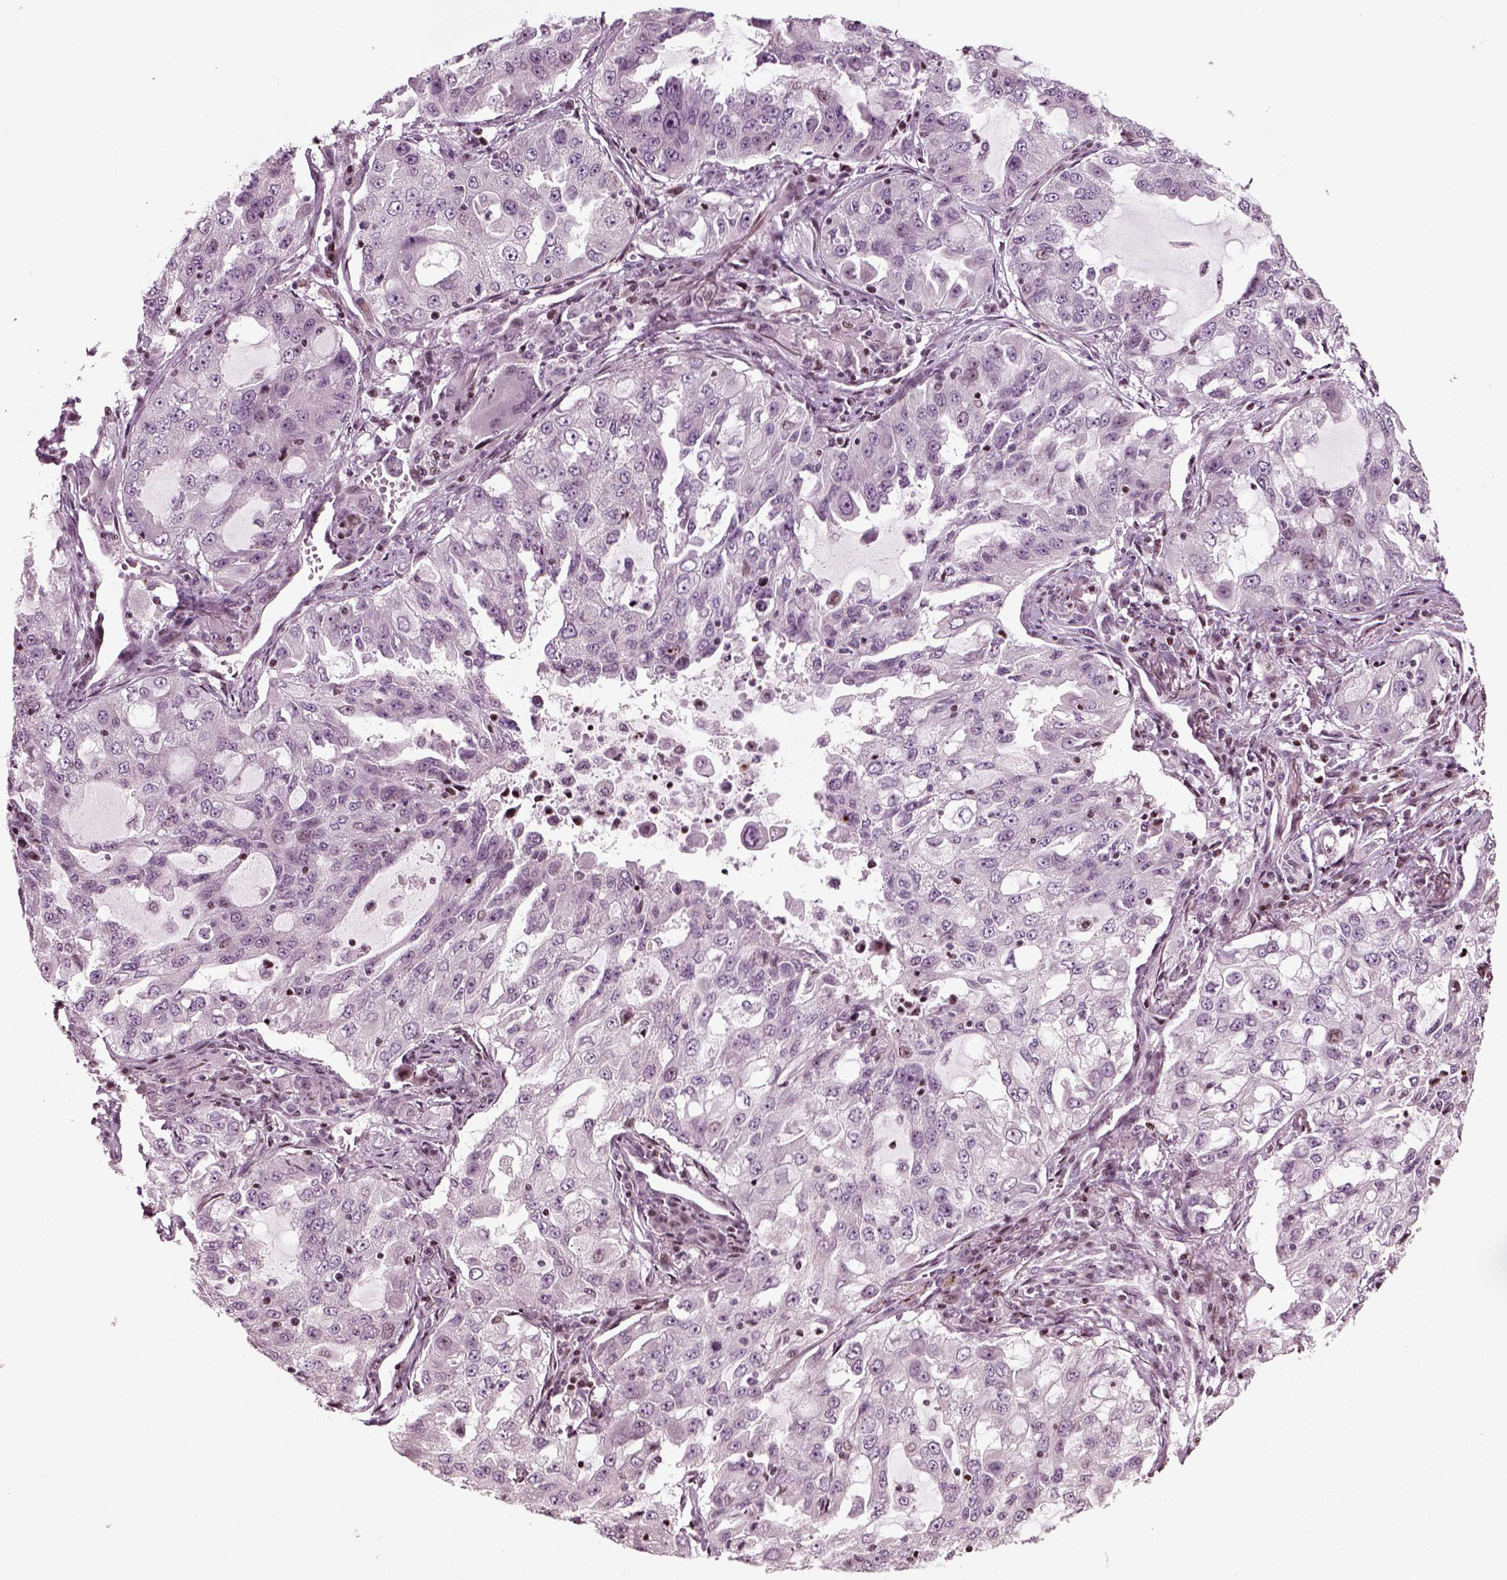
{"staining": {"intensity": "negative", "quantity": "none", "location": "none"}, "tissue": "lung cancer", "cell_type": "Tumor cells", "image_type": "cancer", "snomed": [{"axis": "morphology", "description": "Adenocarcinoma, NOS"}, {"axis": "topography", "description": "Lung"}], "caption": "This is a micrograph of immunohistochemistry staining of lung adenocarcinoma, which shows no positivity in tumor cells.", "gene": "HEYL", "patient": {"sex": "female", "age": 61}}